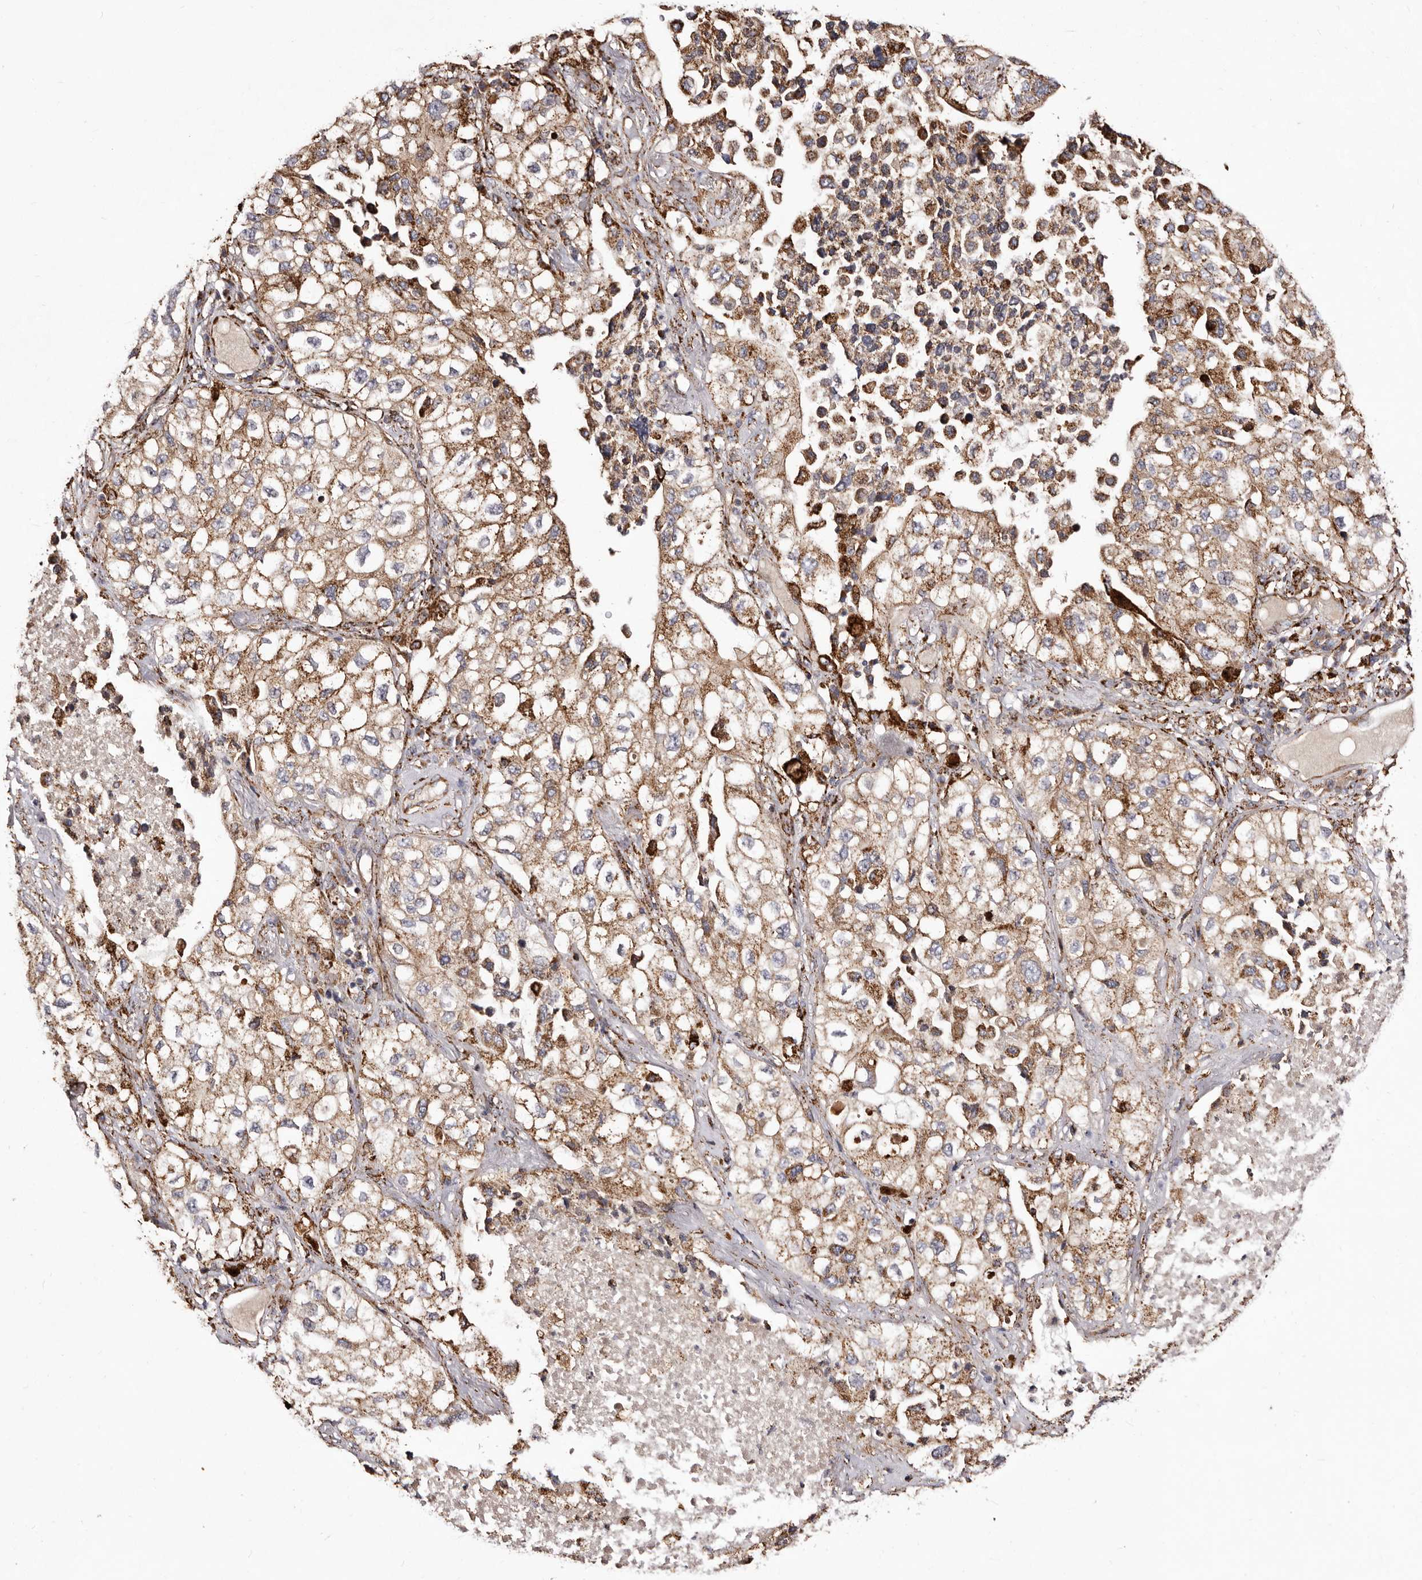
{"staining": {"intensity": "moderate", "quantity": ">75%", "location": "cytoplasmic/membranous"}, "tissue": "lung cancer", "cell_type": "Tumor cells", "image_type": "cancer", "snomed": [{"axis": "morphology", "description": "Adenocarcinoma, NOS"}, {"axis": "topography", "description": "Lung"}], "caption": "Approximately >75% of tumor cells in human lung cancer exhibit moderate cytoplasmic/membranous protein positivity as visualized by brown immunohistochemical staining.", "gene": "LUZP1", "patient": {"sex": "male", "age": 63}}